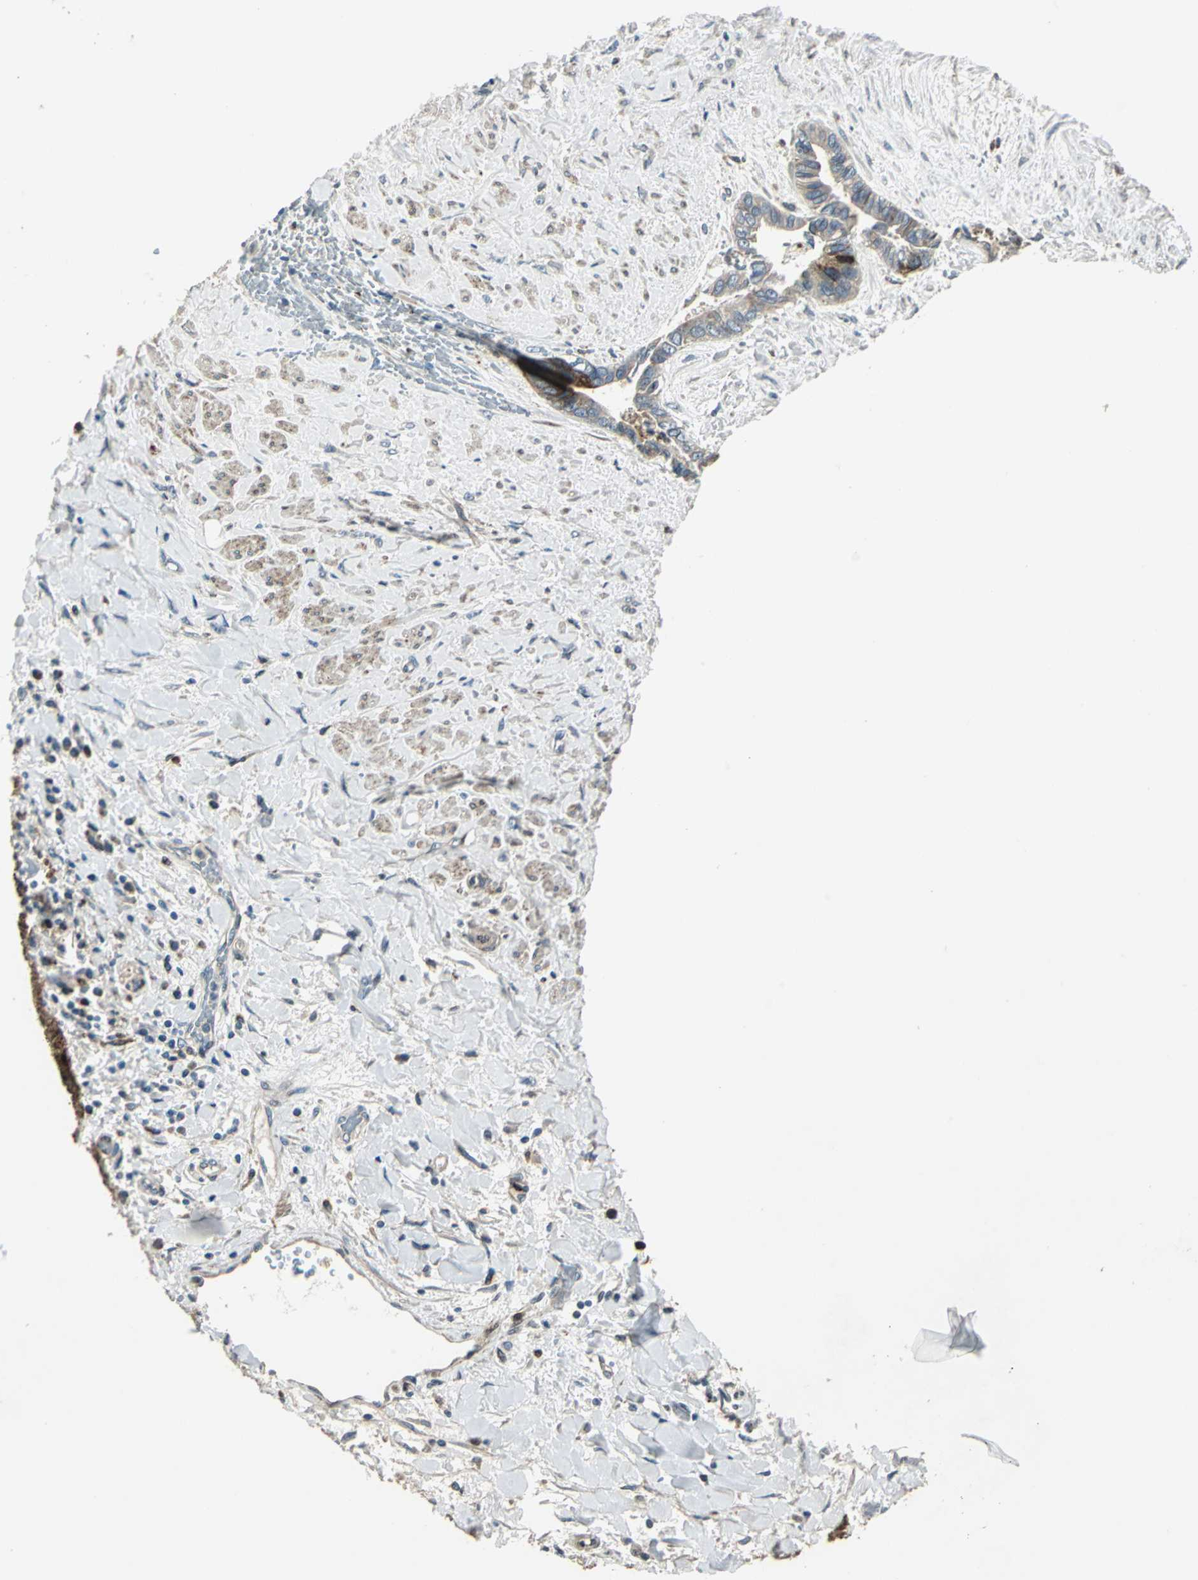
{"staining": {"intensity": "strong", "quantity": ">75%", "location": "cytoplasmic/membranous"}, "tissue": "liver cancer", "cell_type": "Tumor cells", "image_type": "cancer", "snomed": [{"axis": "morphology", "description": "Cholangiocarcinoma"}, {"axis": "topography", "description": "Liver"}], "caption": "Human liver cancer stained with a brown dye exhibits strong cytoplasmic/membranous positive expression in approximately >75% of tumor cells.", "gene": "HTATIP2", "patient": {"sex": "female", "age": 65}}